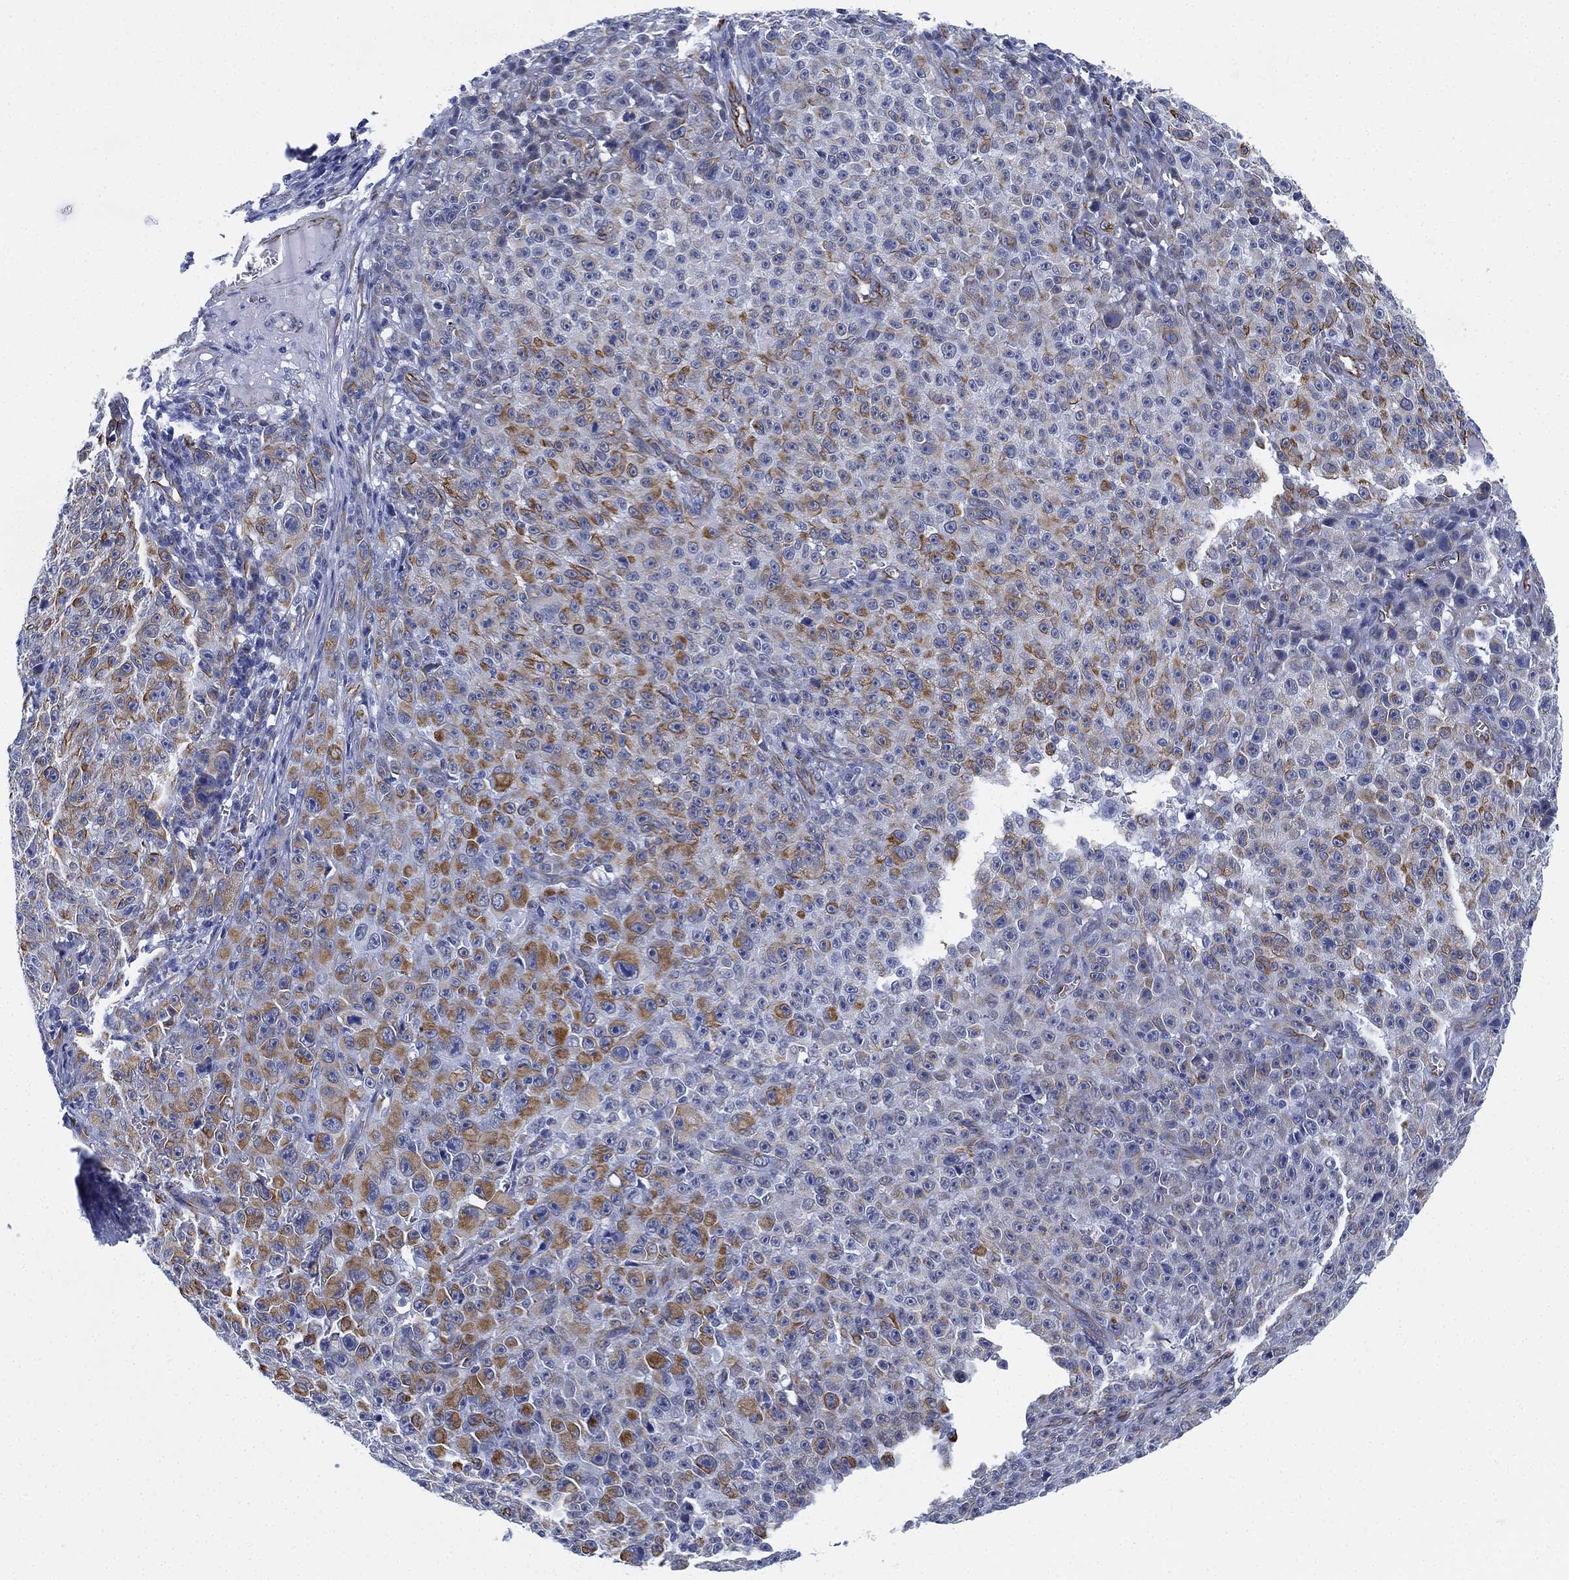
{"staining": {"intensity": "moderate", "quantity": "25%-75%", "location": "cytoplasmic/membranous"}, "tissue": "melanoma", "cell_type": "Tumor cells", "image_type": "cancer", "snomed": [{"axis": "morphology", "description": "Malignant melanoma, NOS"}, {"axis": "topography", "description": "Skin"}], "caption": "Immunohistochemical staining of human melanoma demonstrates medium levels of moderate cytoplasmic/membranous protein positivity in approximately 25%-75% of tumor cells.", "gene": "PSKH2", "patient": {"sex": "female", "age": 82}}